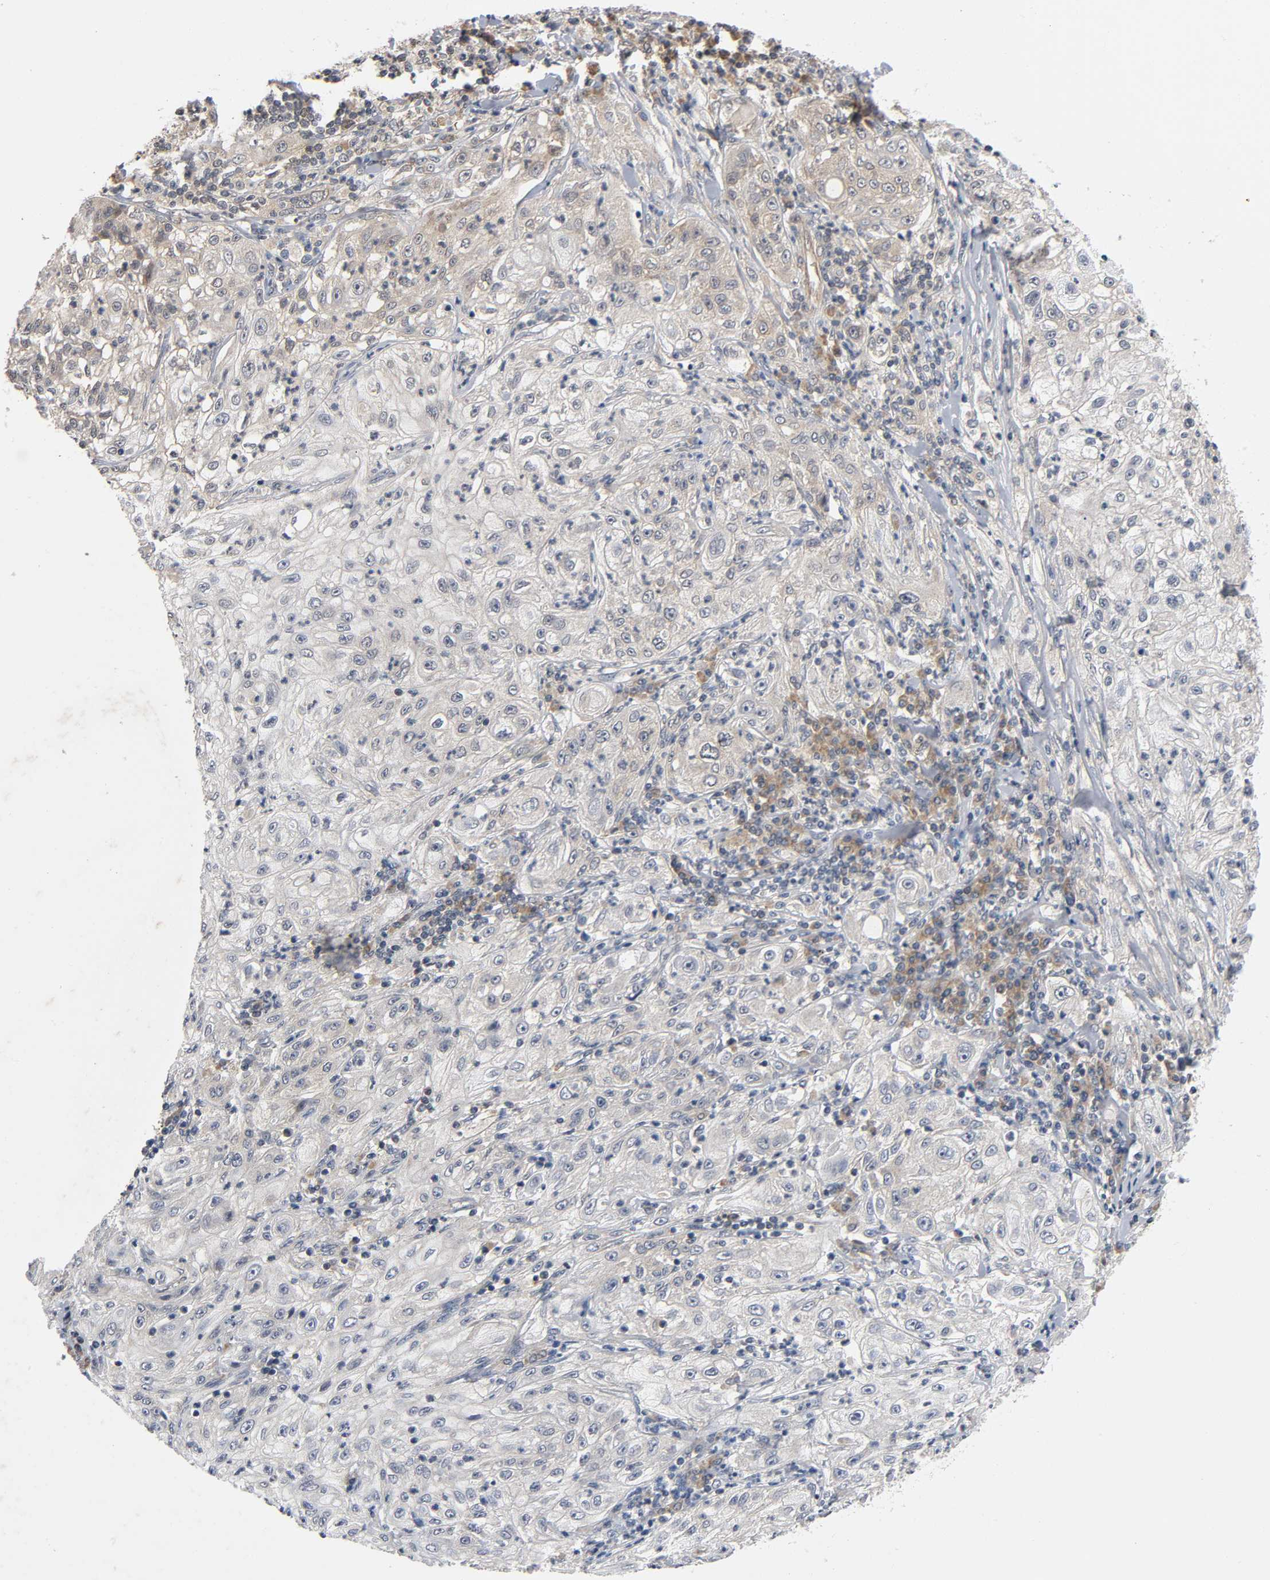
{"staining": {"intensity": "moderate", "quantity": "25%-75%", "location": "cytoplasmic/membranous"}, "tissue": "lung cancer", "cell_type": "Tumor cells", "image_type": "cancer", "snomed": [{"axis": "morphology", "description": "Inflammation, NOS"}, {"axis": "morphology", "description": "Squamous cell carcinoma, NOS"}, {"axis": "topography", "description": "Lymph node"}, {"axis": "topography", "description": "Soft tissue"}, {"axis": "topography", "description": "Lung"}], "caption": "Squamous cell carcinoma (lung) stained with a protein marker displays moderate staining in tumor cells.", "gene": "MAPK8", "patient": {"sex": "male", "age": 66}}